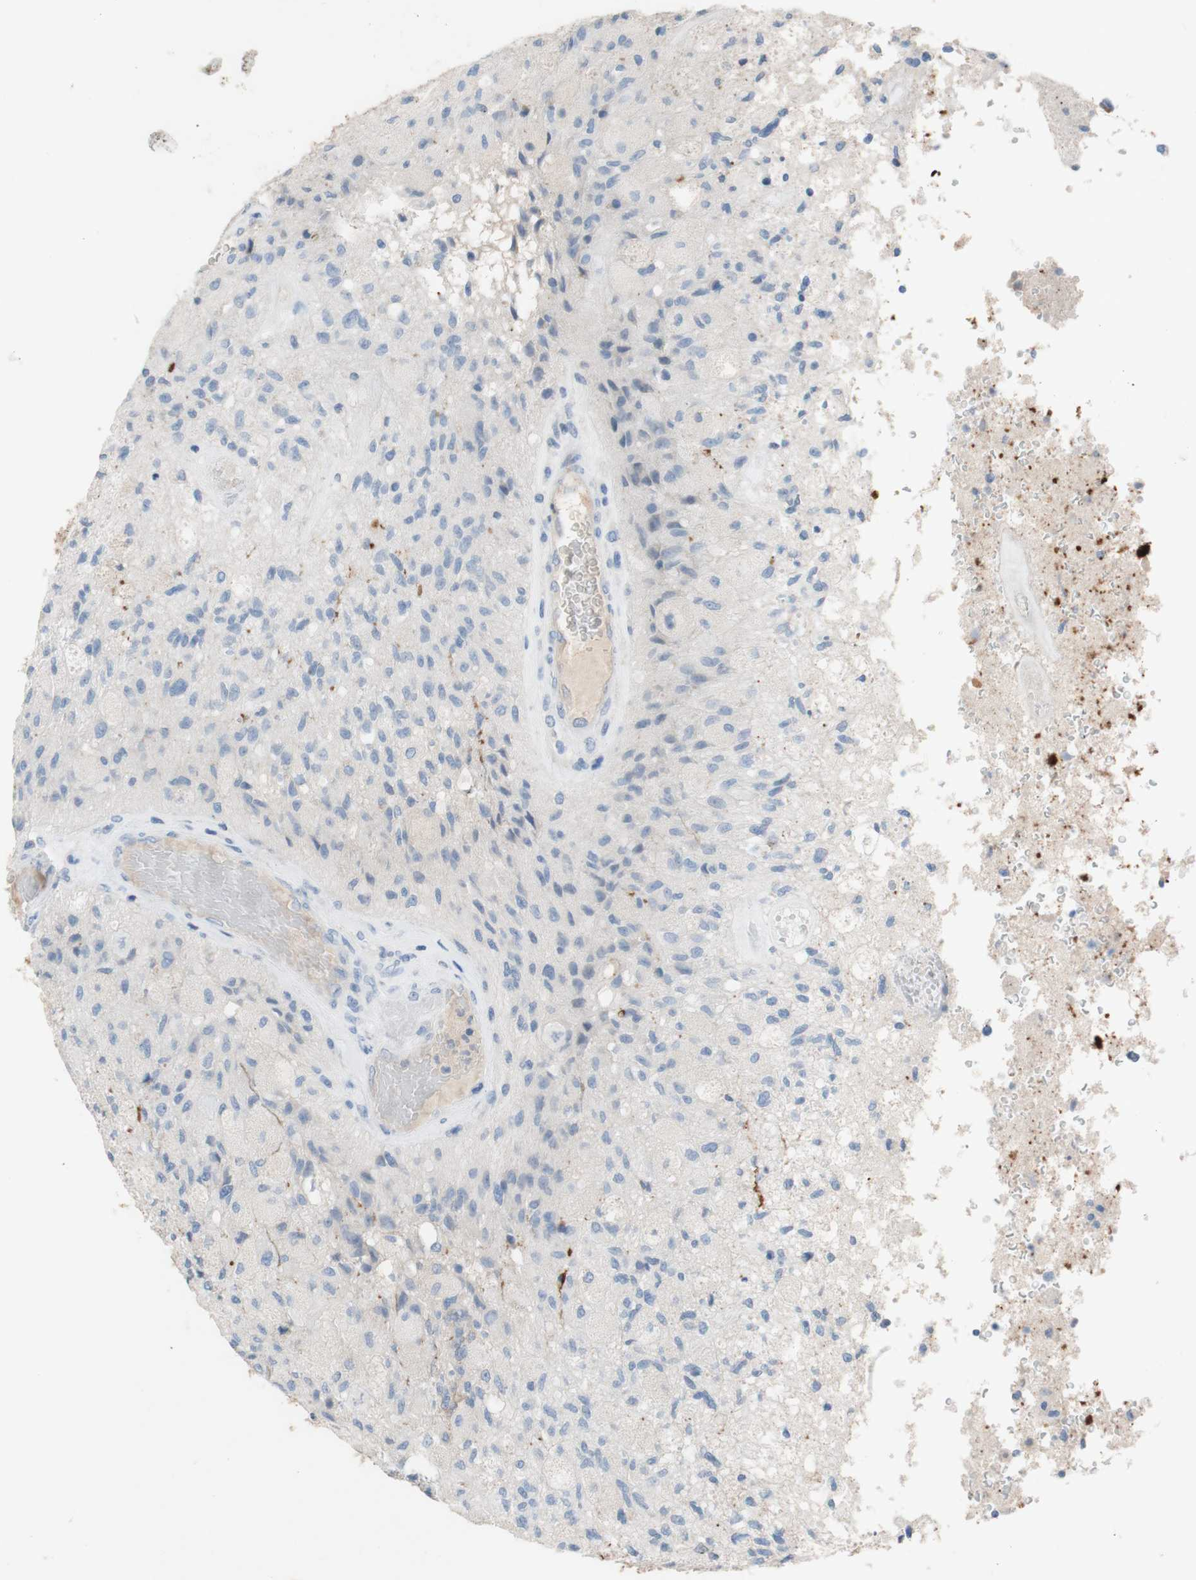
{"staining": {"intensity": "negative", "quantity": "none", "location": "none"}, "tissue": "glioma", "cell_type": "Tumor cells", "image_type": "cancer", "snomed": [{"axis": "morphology", "description": "Normal tissue, NOS"}, {"axis": "morphology", "description": "Glioma, malignant, High grade"}, {"axis": "topography", "description": "Cerebral cortex"}], "caption": "Tumor cells show no significant protein expression in glioma. Nuclei are stained in blue.", "gene": "PACSIN1", "patient": {"sex": "male", "age": 77}}